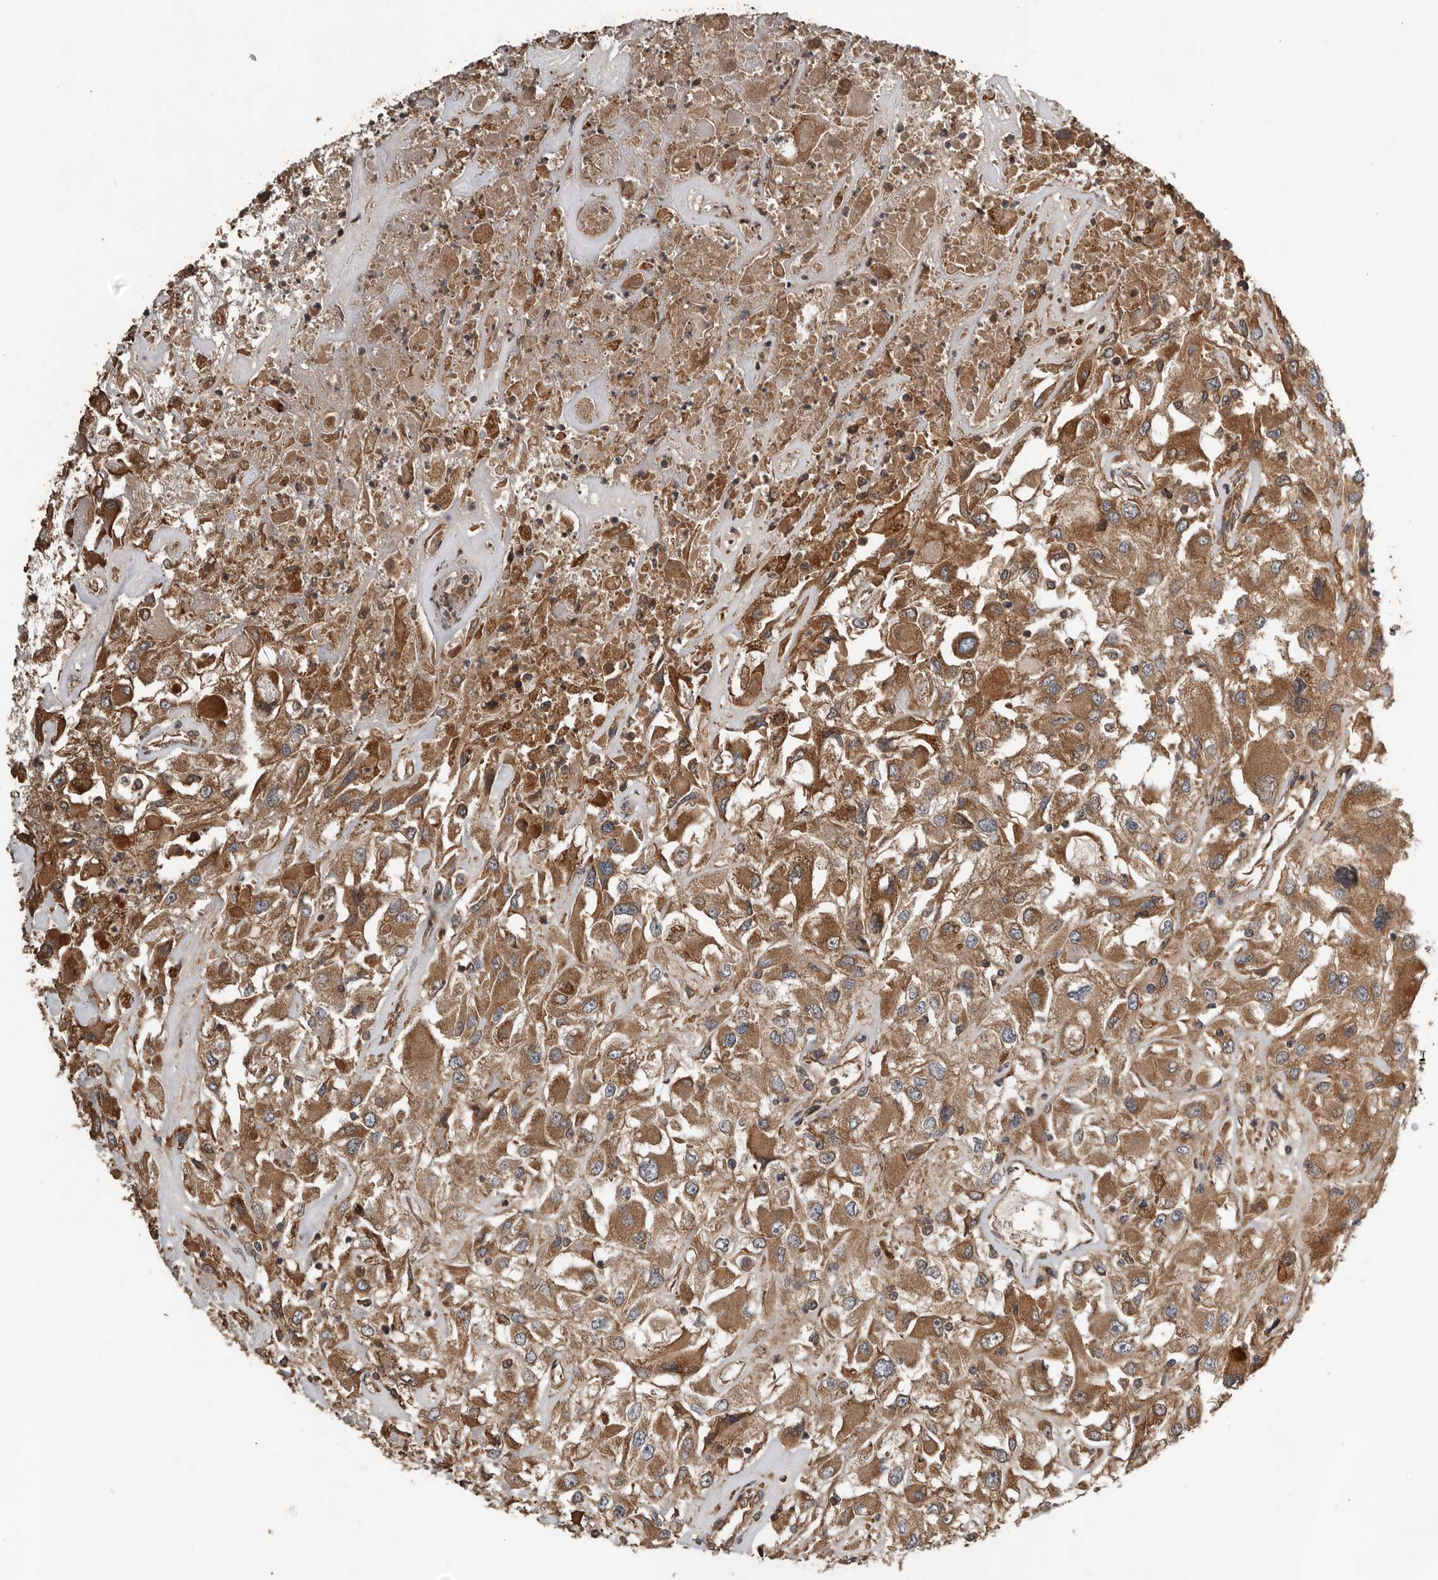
{"staining": {"intensity": "strong", "quantity": ">75%", "location": "cytoplasmic/membranous"}, "tissue": "renal cancer", "cell_type": "Tumor cells", "image_type": "cancer", "snomed": [{"axis": "morphology", "description": "Adenocarcinoma, NOS"}, {"axis": "topography", "description": "Kidney"}], "caption": "The photomicrograph reveals a brown stain indicating the presence of a protein in the cytoplasmic/membranous of tumor cells in renal cancer (adenocarcinoma).", "gene": "RNF207", "patient": {"sex": "female", "age": 52}}